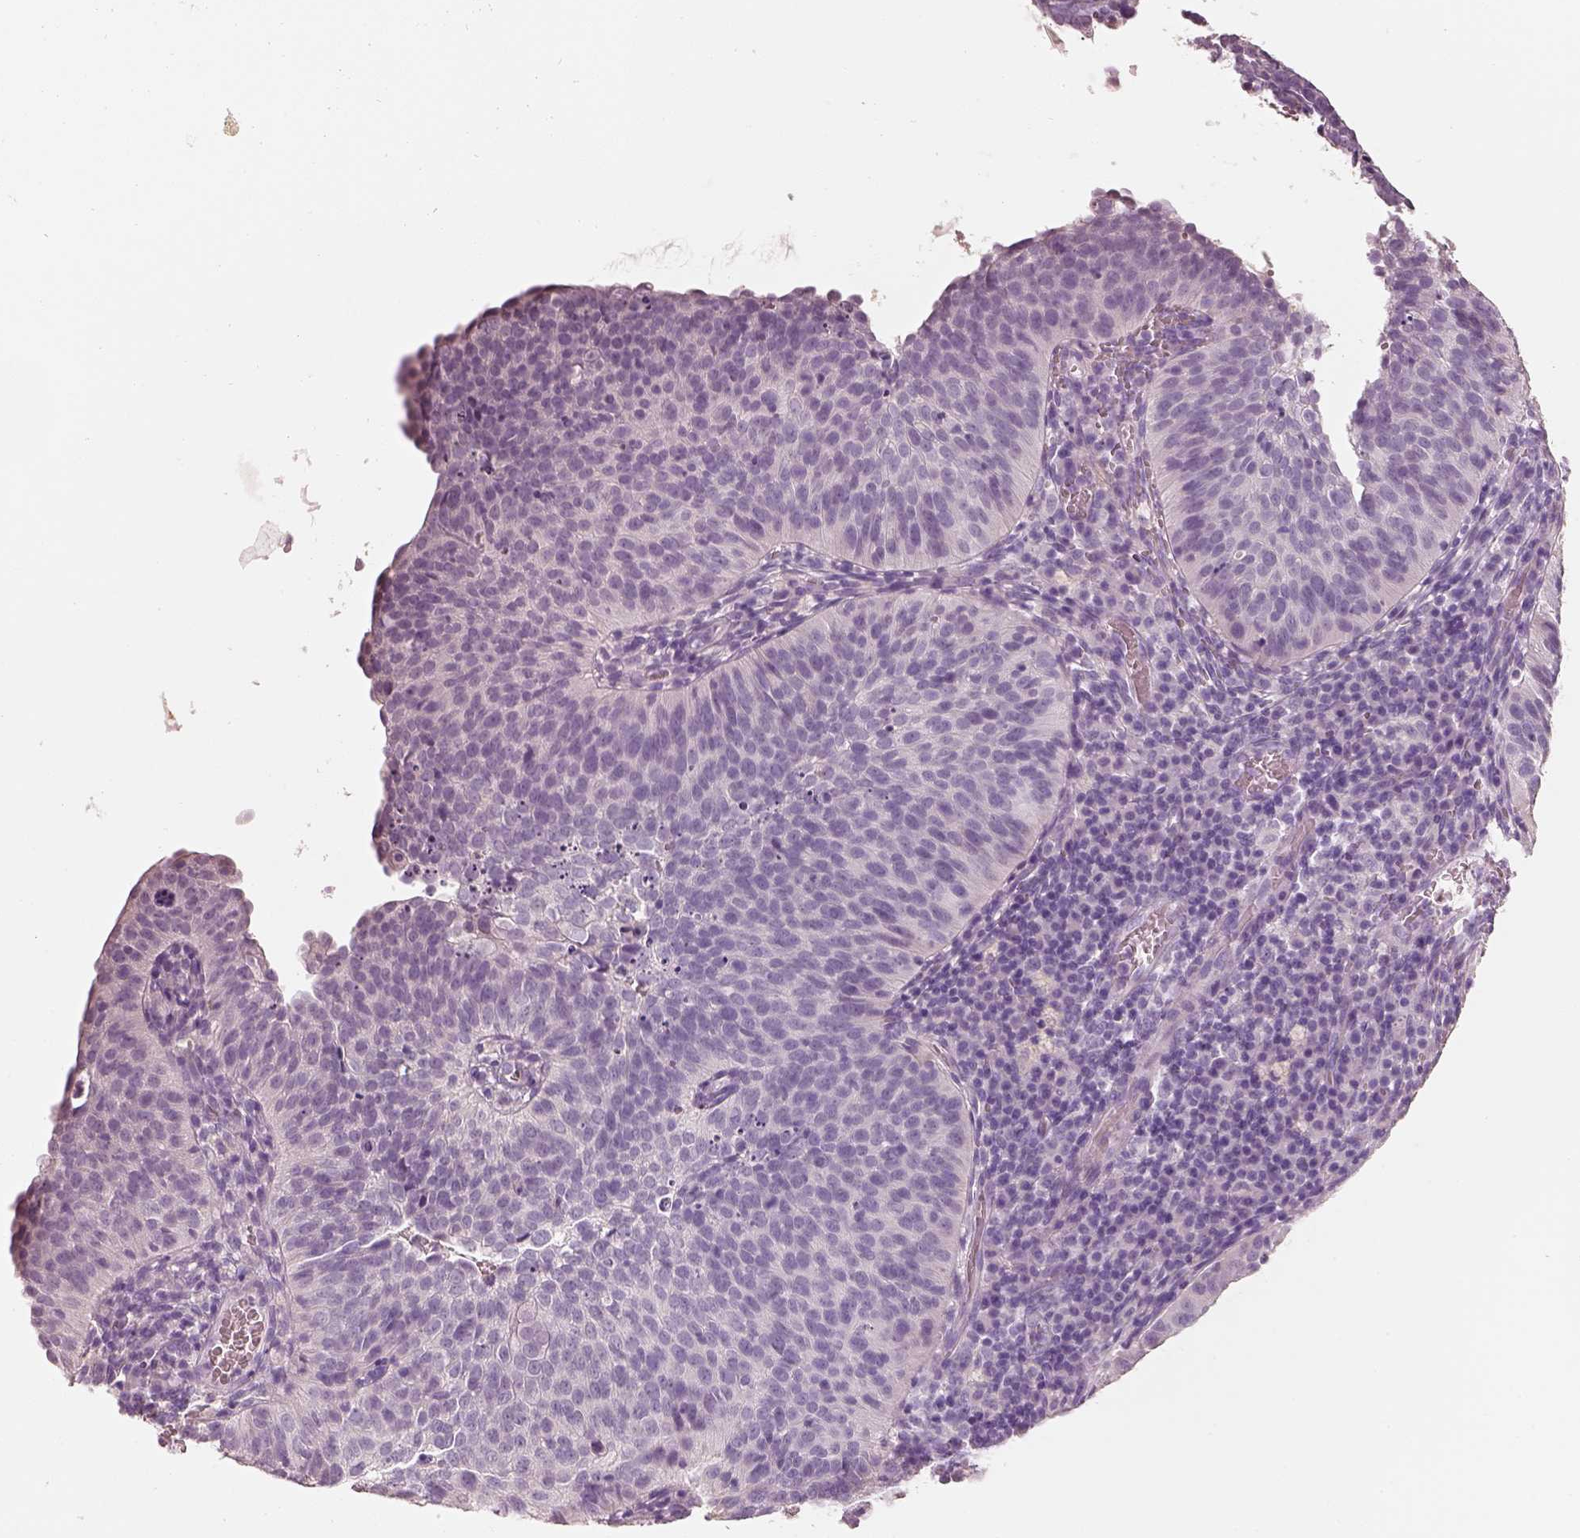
{"staining": {"intensity": "negative", "quantity": "none", "location": "none"}, "tissue": "cervical cancer", "cell_type": "Tumor cells", "image_type": "cancer", "snomed": [{"axis": "morphology", "description": "Squamous cell carcinoma, NOS"}, {"axis": "topography", "description": "Cervix"}], "caption": "Immunohistochemistry image of neoplastic tissue: human cervical cancer stained with DAB demonstrates no significant protein expression in tumor cells. (DAB (3,3'-diaminobenzidine) IHC visualized using brightfield microscopy, high magnification).", "gene": "PNOC", "patient": {"sex": "female", "age": 39}}